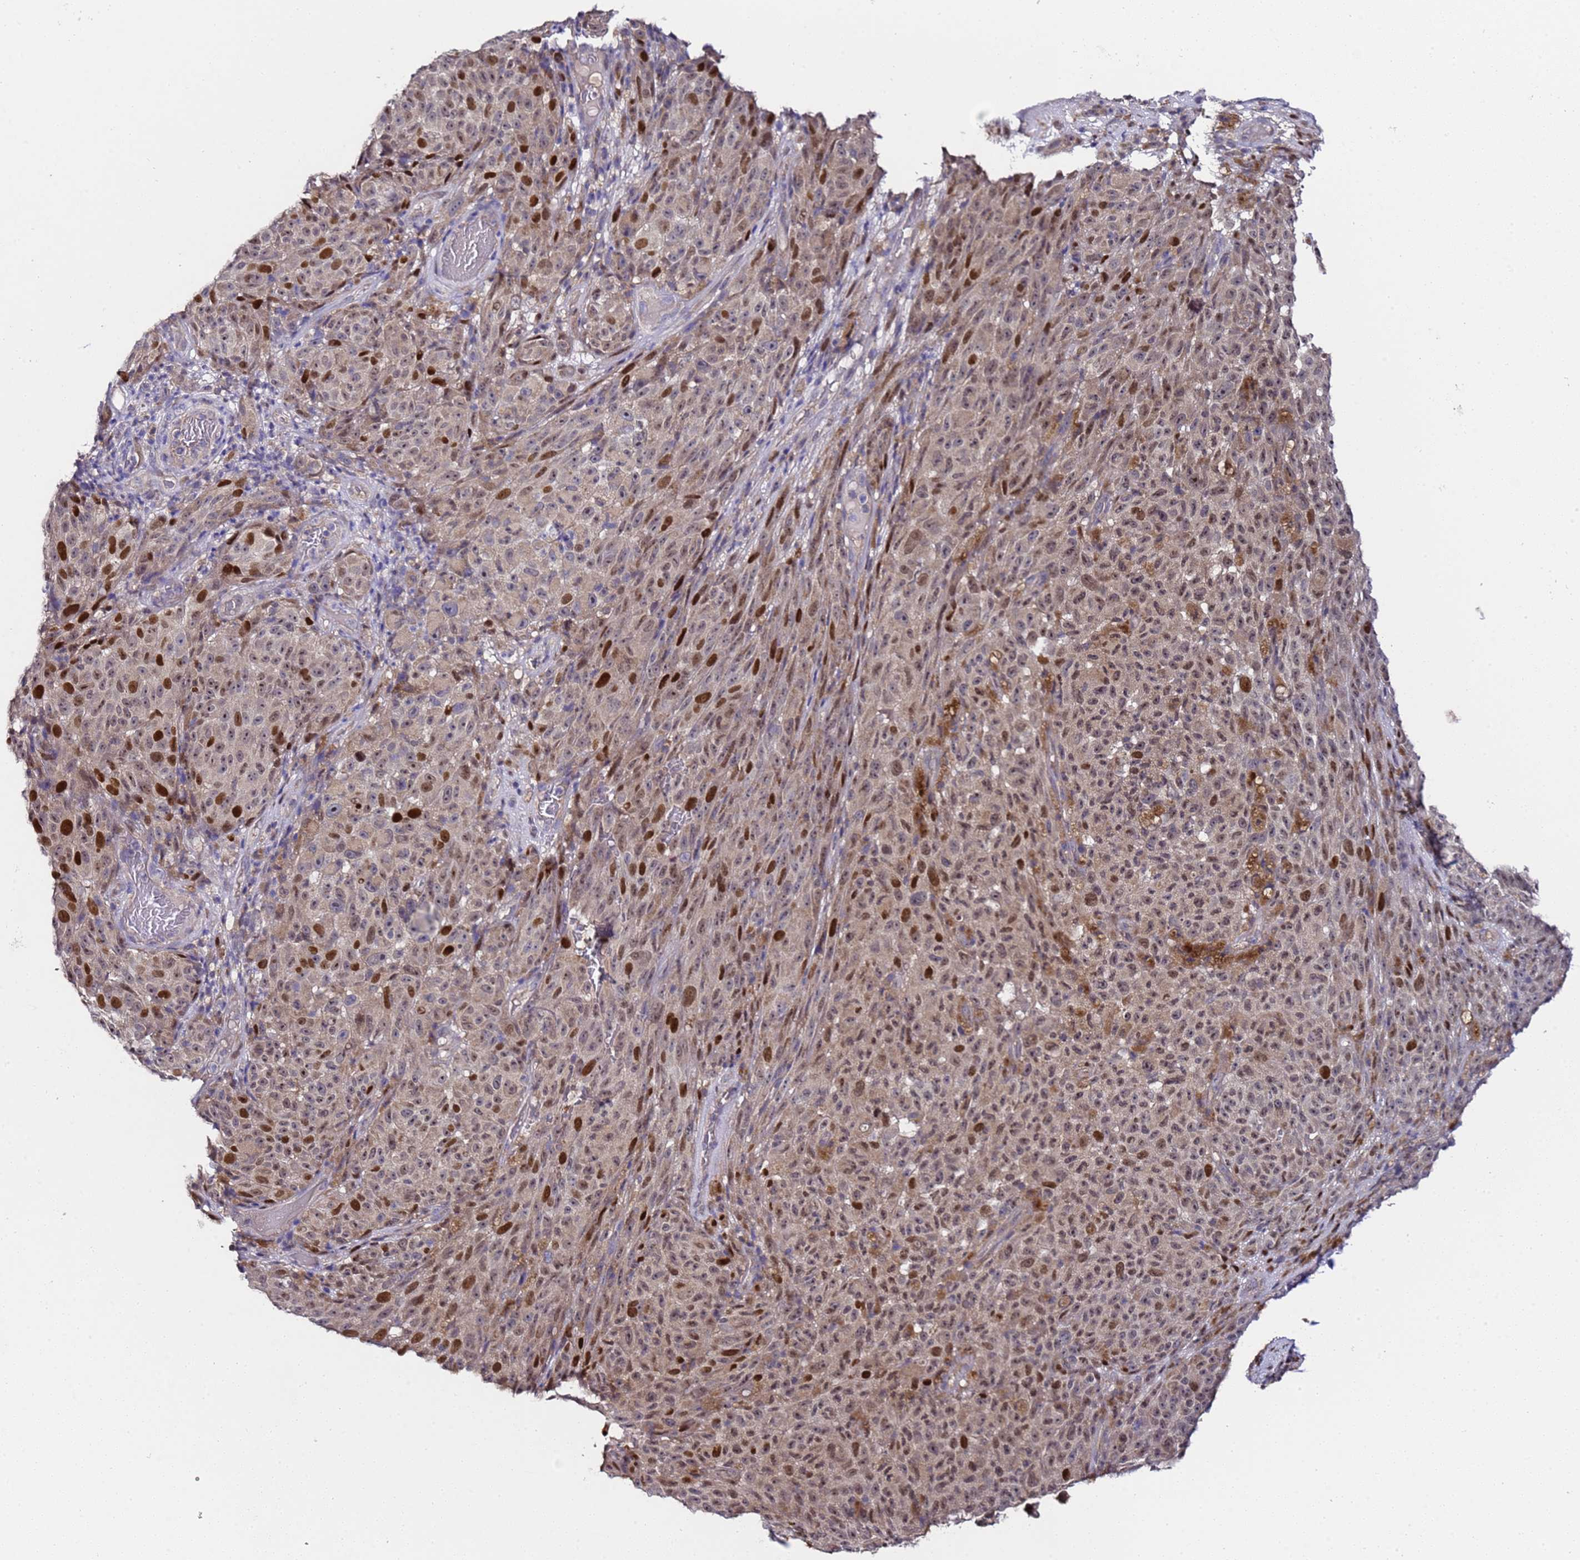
{"staining": {"intensity": "moderate", "quantity": "25%-75%", "location": "cytoplasmic/membranous,nuclear"}, "tissue": "melanoma", "cell_type": "Tumor cells", "image_type": "cancer", "snomed": [{"axis": "morphology", "description": "Malignant melanoma, NOS"}, {"axis": "topography", "description": "Skin"}], "caption": "Protein expression analysis of malignant melanoma shows moderate cytoplasmic/membranous and nuclear staining in about 25%-75% of tumor cells.", "gene": "ALG3", "patient": {"sex": "female", "age": 82}}